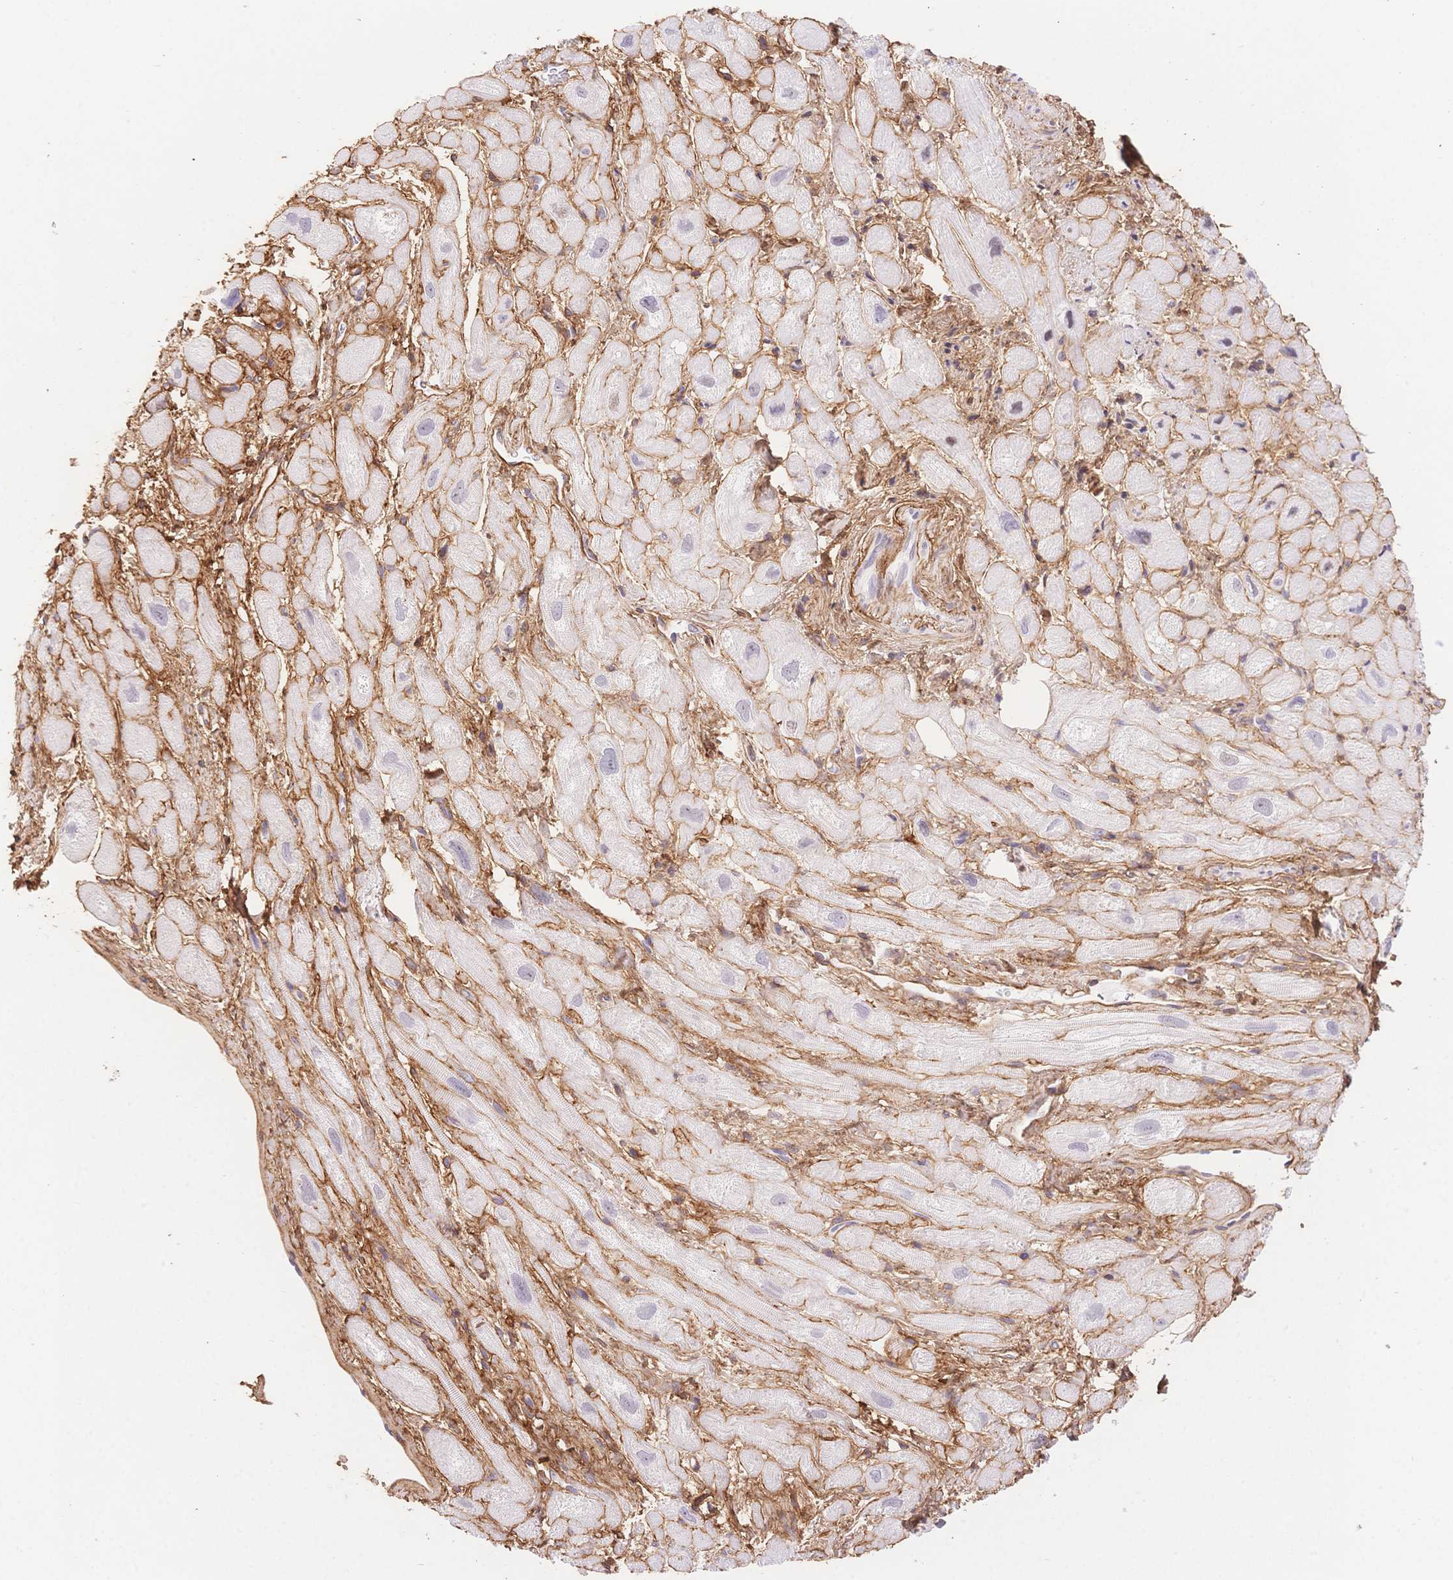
{"staining": {"intensity": "moderate", "quantity": "<25%", "location": "cytoplasmic/membranous"}, "tissue": "heart muscle", "cell_type": "Cardiomyocytes", "image_type": "normal", "snomed": [{"axis": "morphology", "description": "Normal tissue, NOS"}, {"axis": "topography", "description": "Heart"}], "caption": "Protein analysis of normal heart muscle exhibits moderate cytoplasmic/membranous positivity in about <25% of cardiomyocytes.", "gene": "PDZD2", "patient": {"sex": "female", "age": 69}}